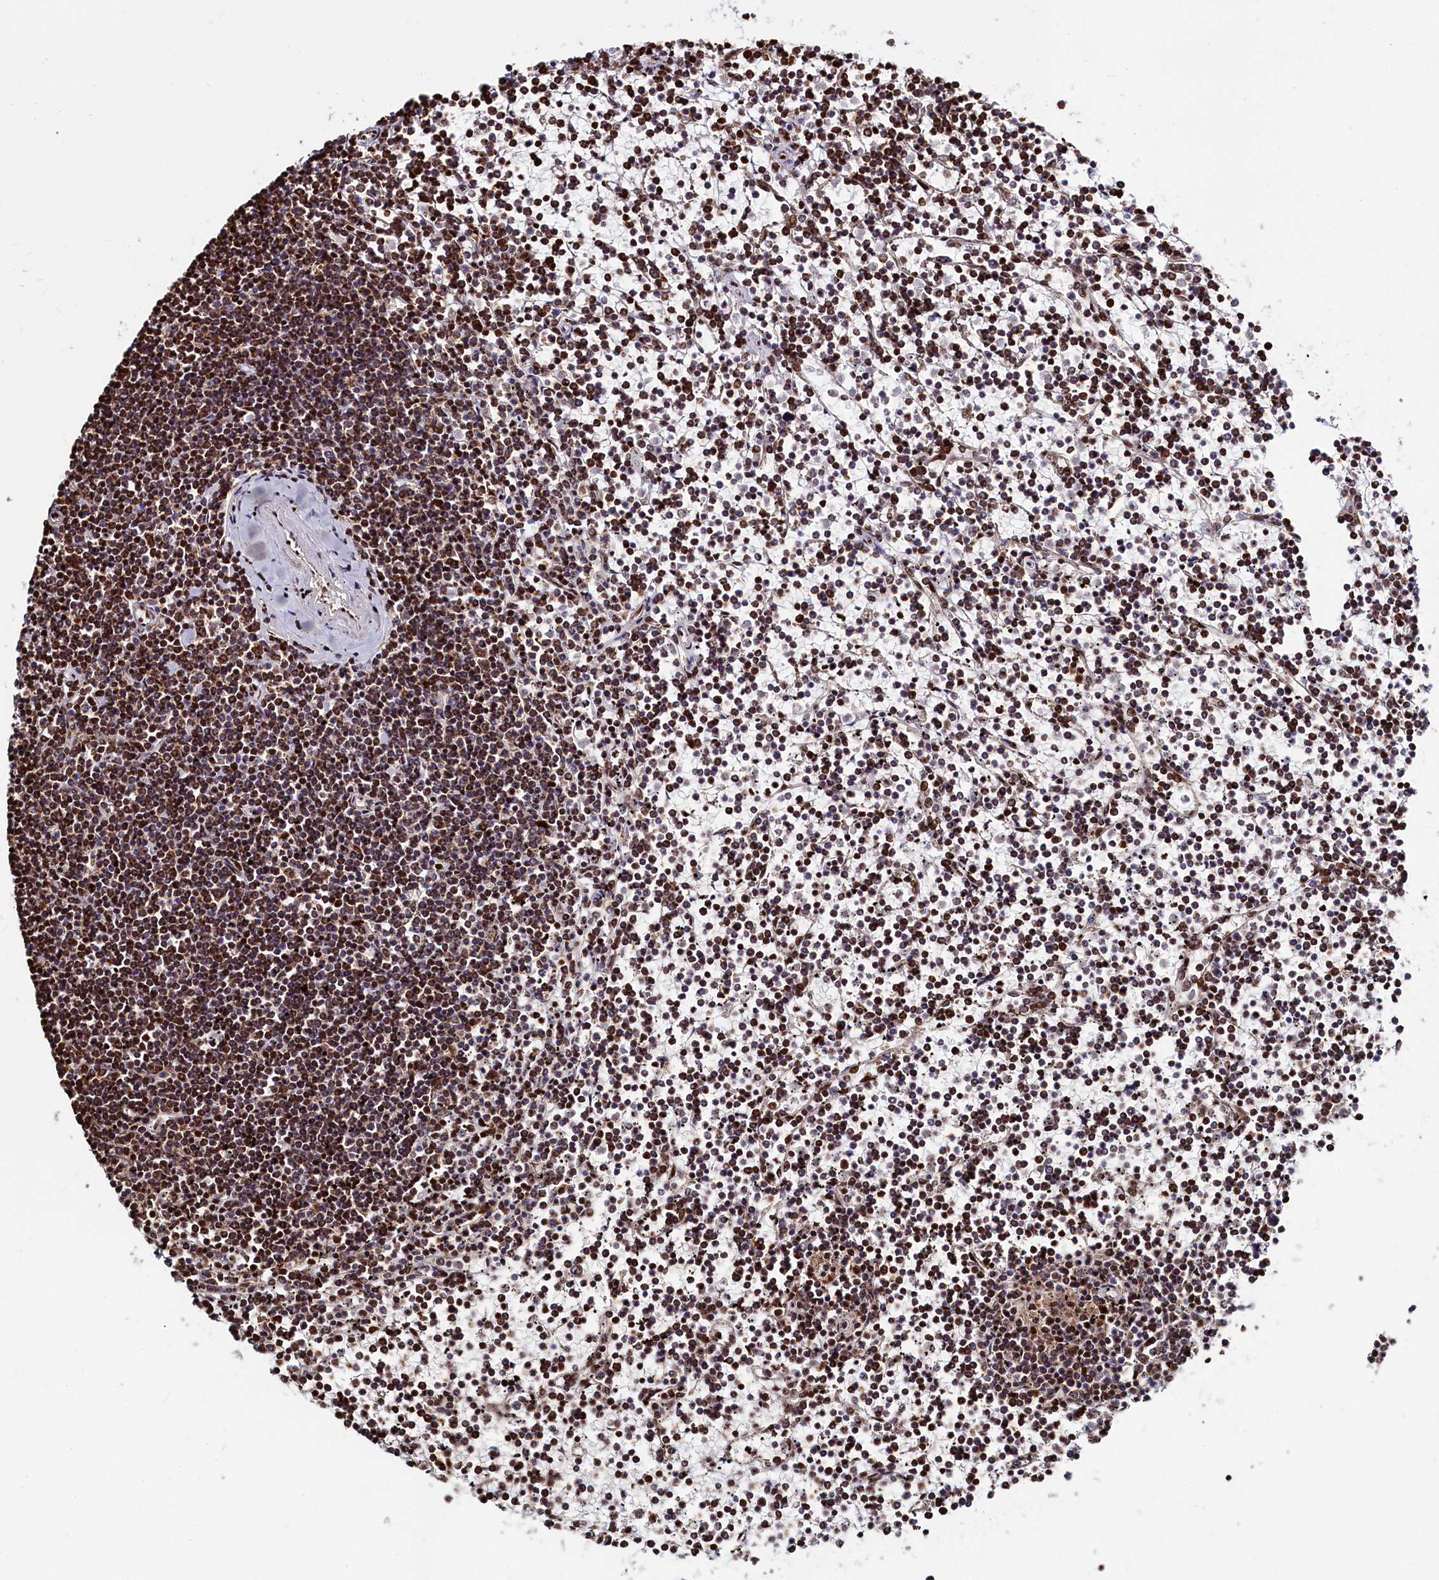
{"staining": {"intensity": "strong", "quantity": "25%-75%", "location": "cytoplasmic/membranous"}, "tissue": "lymphoma", "cell_type": "Tumor cells", "image_type": "cancer", "snomed": [{"axis": "morphology", "description": "Malignant lymphoma, non-Hodgkin's type, Low grade"}, {"axis": "topography", "description": "Spleen"}], "caption": "Immunohistochemistry (IHC) image of lymphoma stained for a protein (brown), which shows high levels of strong cytoplasmic/membranous positivity in about 25%-75% of tumor cells.", "gene": "HDGFL3", "patient": {"sex": "female", "age": 19}}